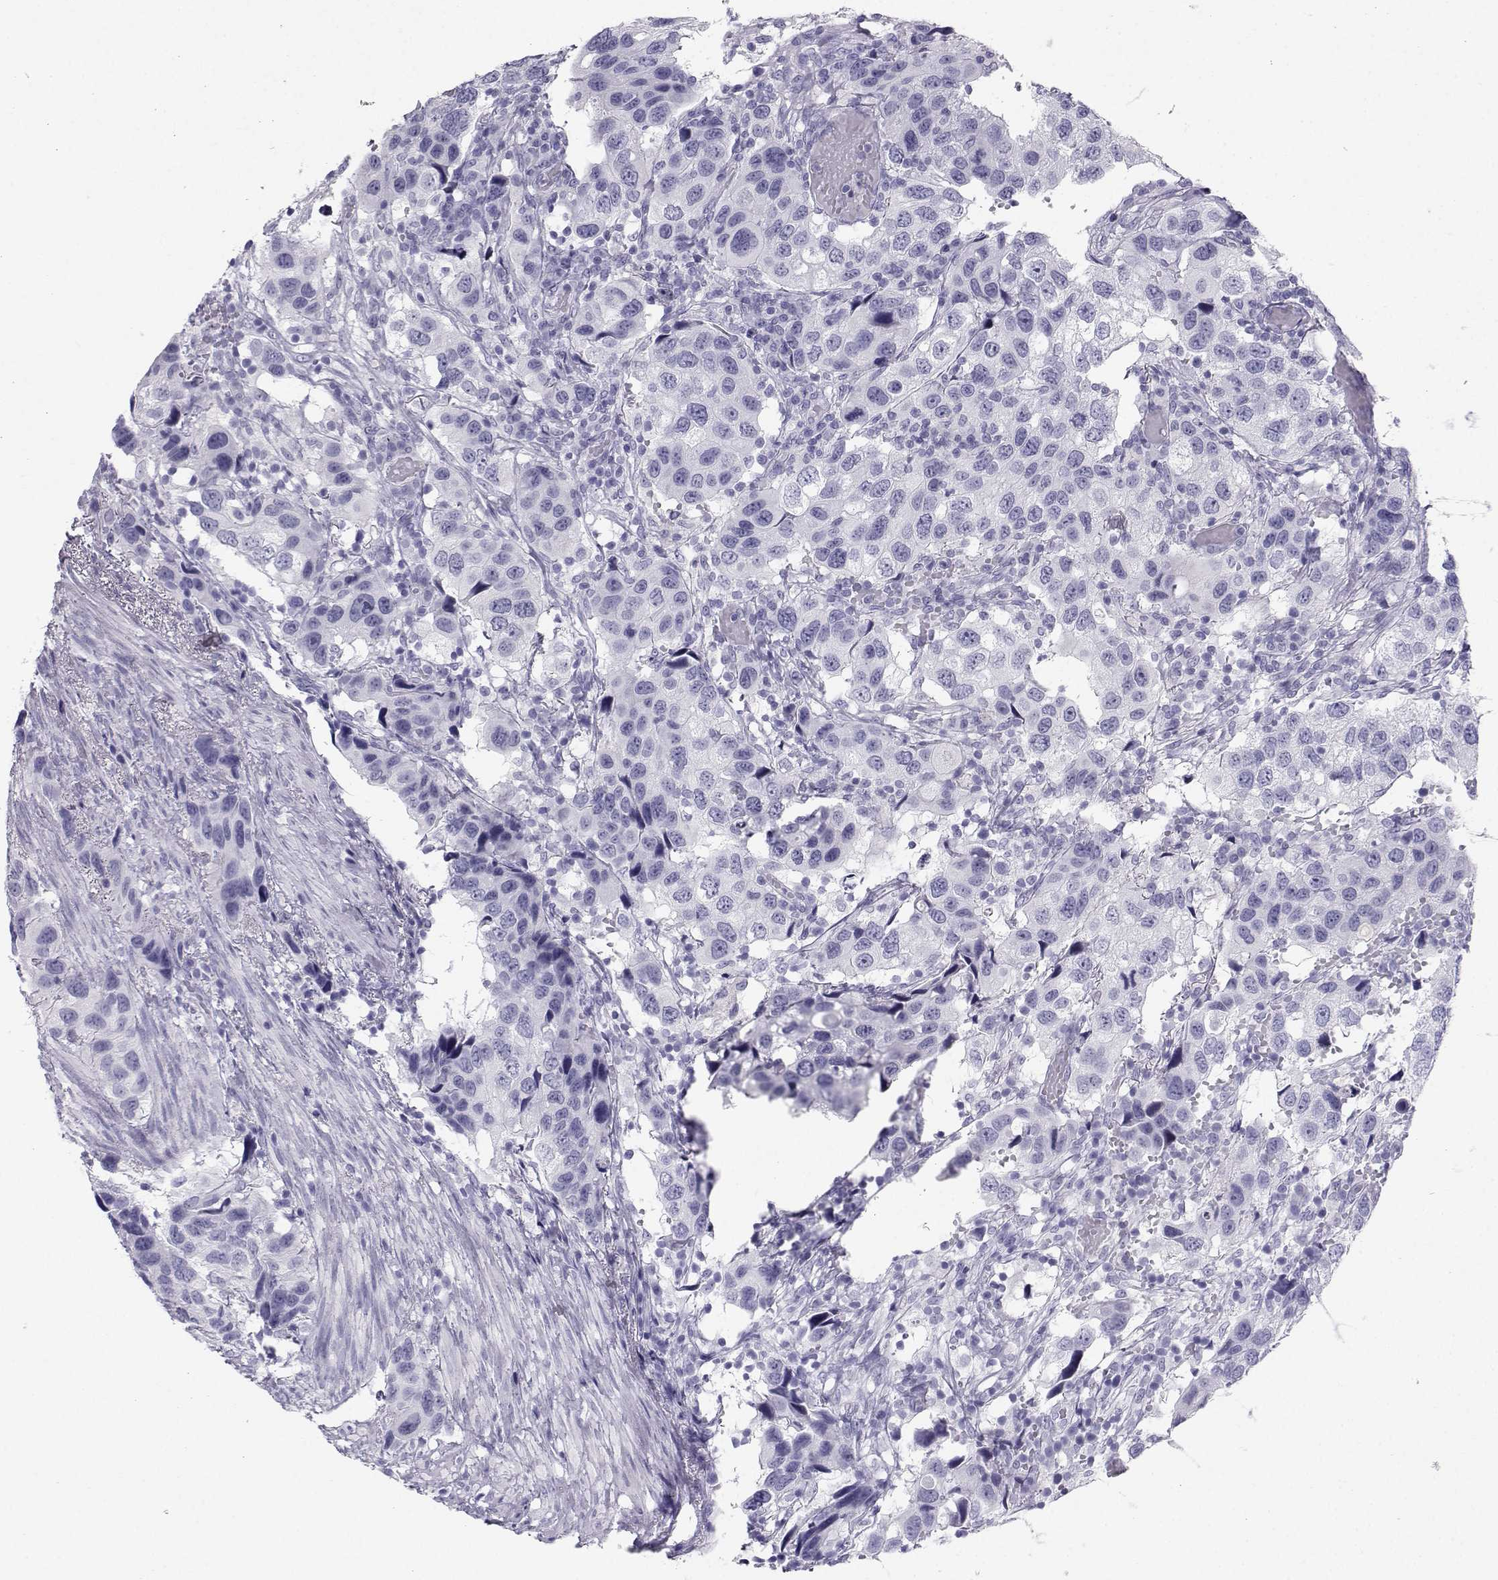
{"staining": {"intensity": "negative", "quantity": "none", "location": "none"}, "tissue": "urothelial cancer", "cell_type": "Tumor cells", "image_type": "cancer", "snomed": [{"axis": "morphology", "description": "Urothelial carcinoma, High grade"}, {"axis": "topography", "description": "Urinary bladder"}], "caption": "Immunohistochemical staining of human urothelial cancer demonstrates no significant positivity in tumor cells.", "gene": "SST", "patient": {"sex": "male", "age": 79}}